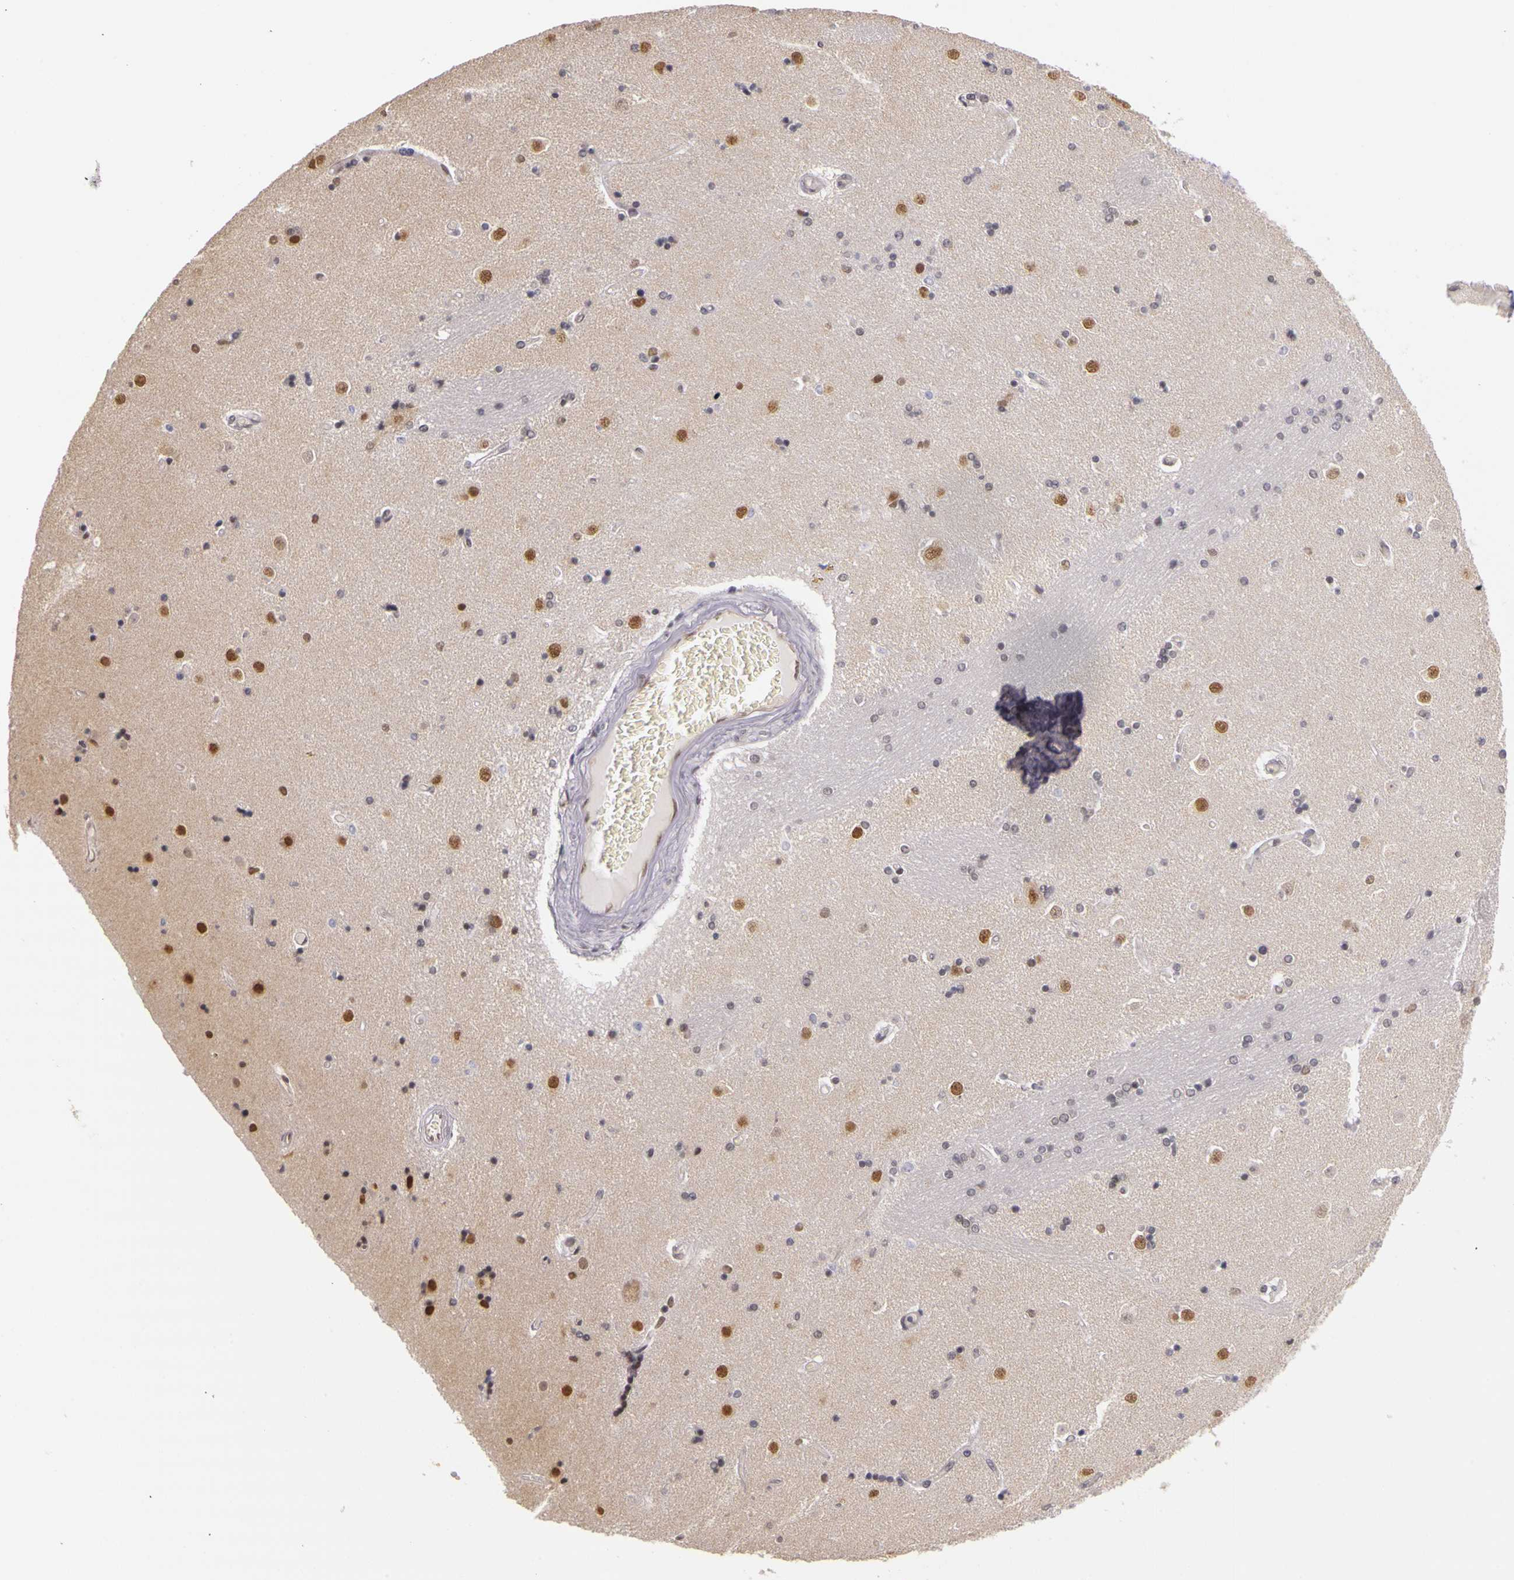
{"staining": {"intensity": "weak", "quantity": "<25%", "location": "nuclear"}, "tissue": "caudate", "cell_type": "Glial cells", "image_type": "normal", "snomed": [{"axis": "morphology", "description": "Normal tissue, NOS"}, {"axis": "topography", "description": "Lateral ventricle wall"}], "caption": "Immunohistochemistry (IHC) of unremarkable caudate shows no positivity in glial cells. Brightfield microscopy of immunohistochemistry stained with DAB (3,3'-diaminobenzidine) (brown) and hematoxylin (blue), captured at high magnification.", "gene": "WDR13", "patient": {"sex": "female", "age": 54}}